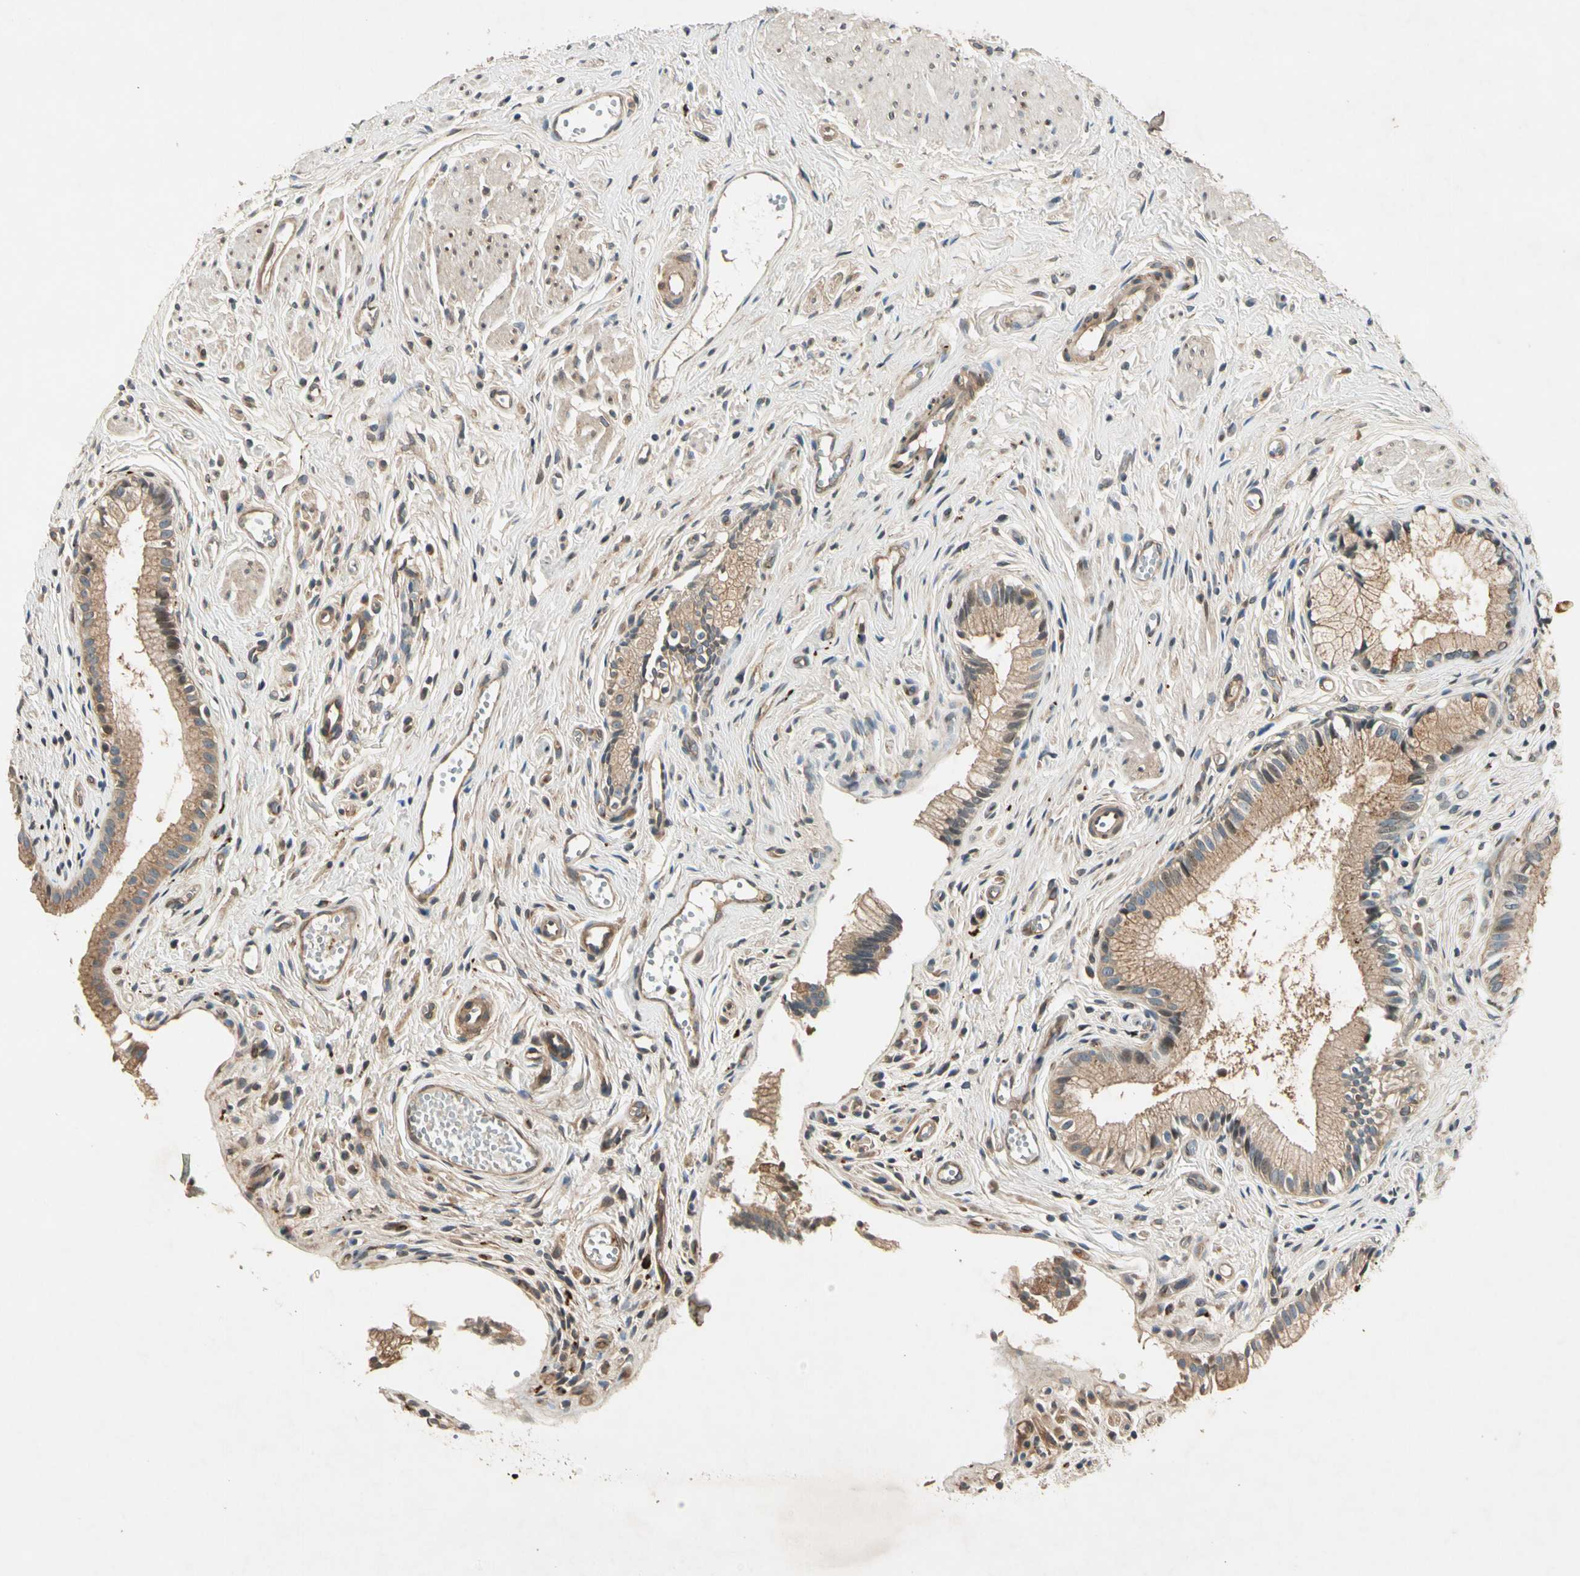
{"staining": {"intensity": "strong", "quantity": "25%-75%", "location": "cytoplasmic/membranous"}, "tissue": "gallbladder", "cell_type": "Glandular cells", "image_type": "normal", "snomed": [{"axis": "morphology", "description": "Normal tissue, NOS"}, {"axis": "topography", "description": "Gallbladder"}], "caption": "Gallbladder was stained to show a protein in brown. There is high levels of strong cytoplasmic/membranous expression in about 25%-75% of glandular cells.", "gene": "ROCK2", "patient": {"sex": "female", "age": 58}}